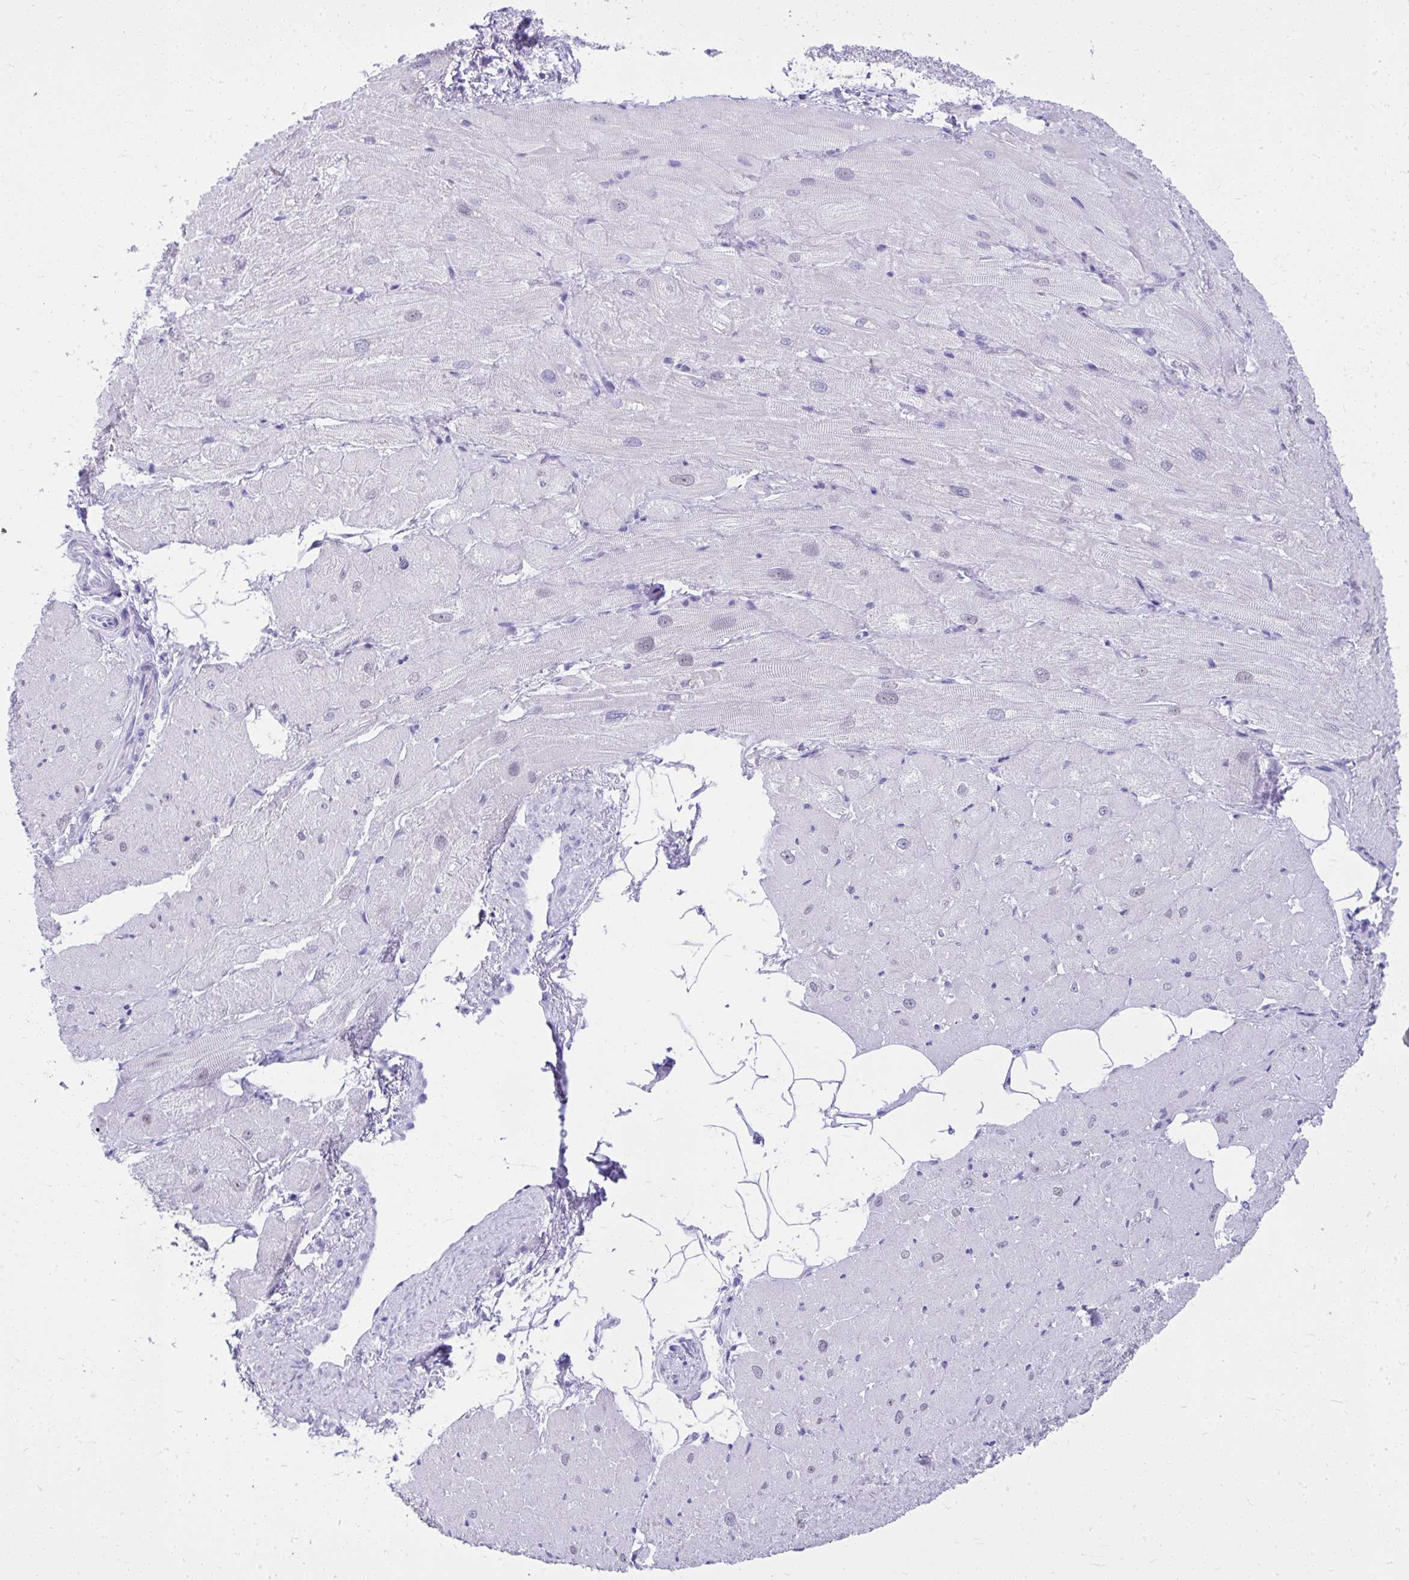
{"staining": {"intensity": "negative", "quantity": "none", "location": "none"}, "tissue": "heart muscle", "cell_type": "Cardiomyocytes", "image_type": "normal", "snomed": [{"axis": "morphology", "description": "Normal tissue, NOS"}, {"axis": "topography", "description": "Heart"}], "caption": "Cardiomyocytes are negative for protein expression in normal human heart muscle. The staining is performed using DAB brown chromogen with nuclei counter-stained in using hematoxylin.", "gene": "RALYL", "patient": {"sex": "male", "age": 62}}